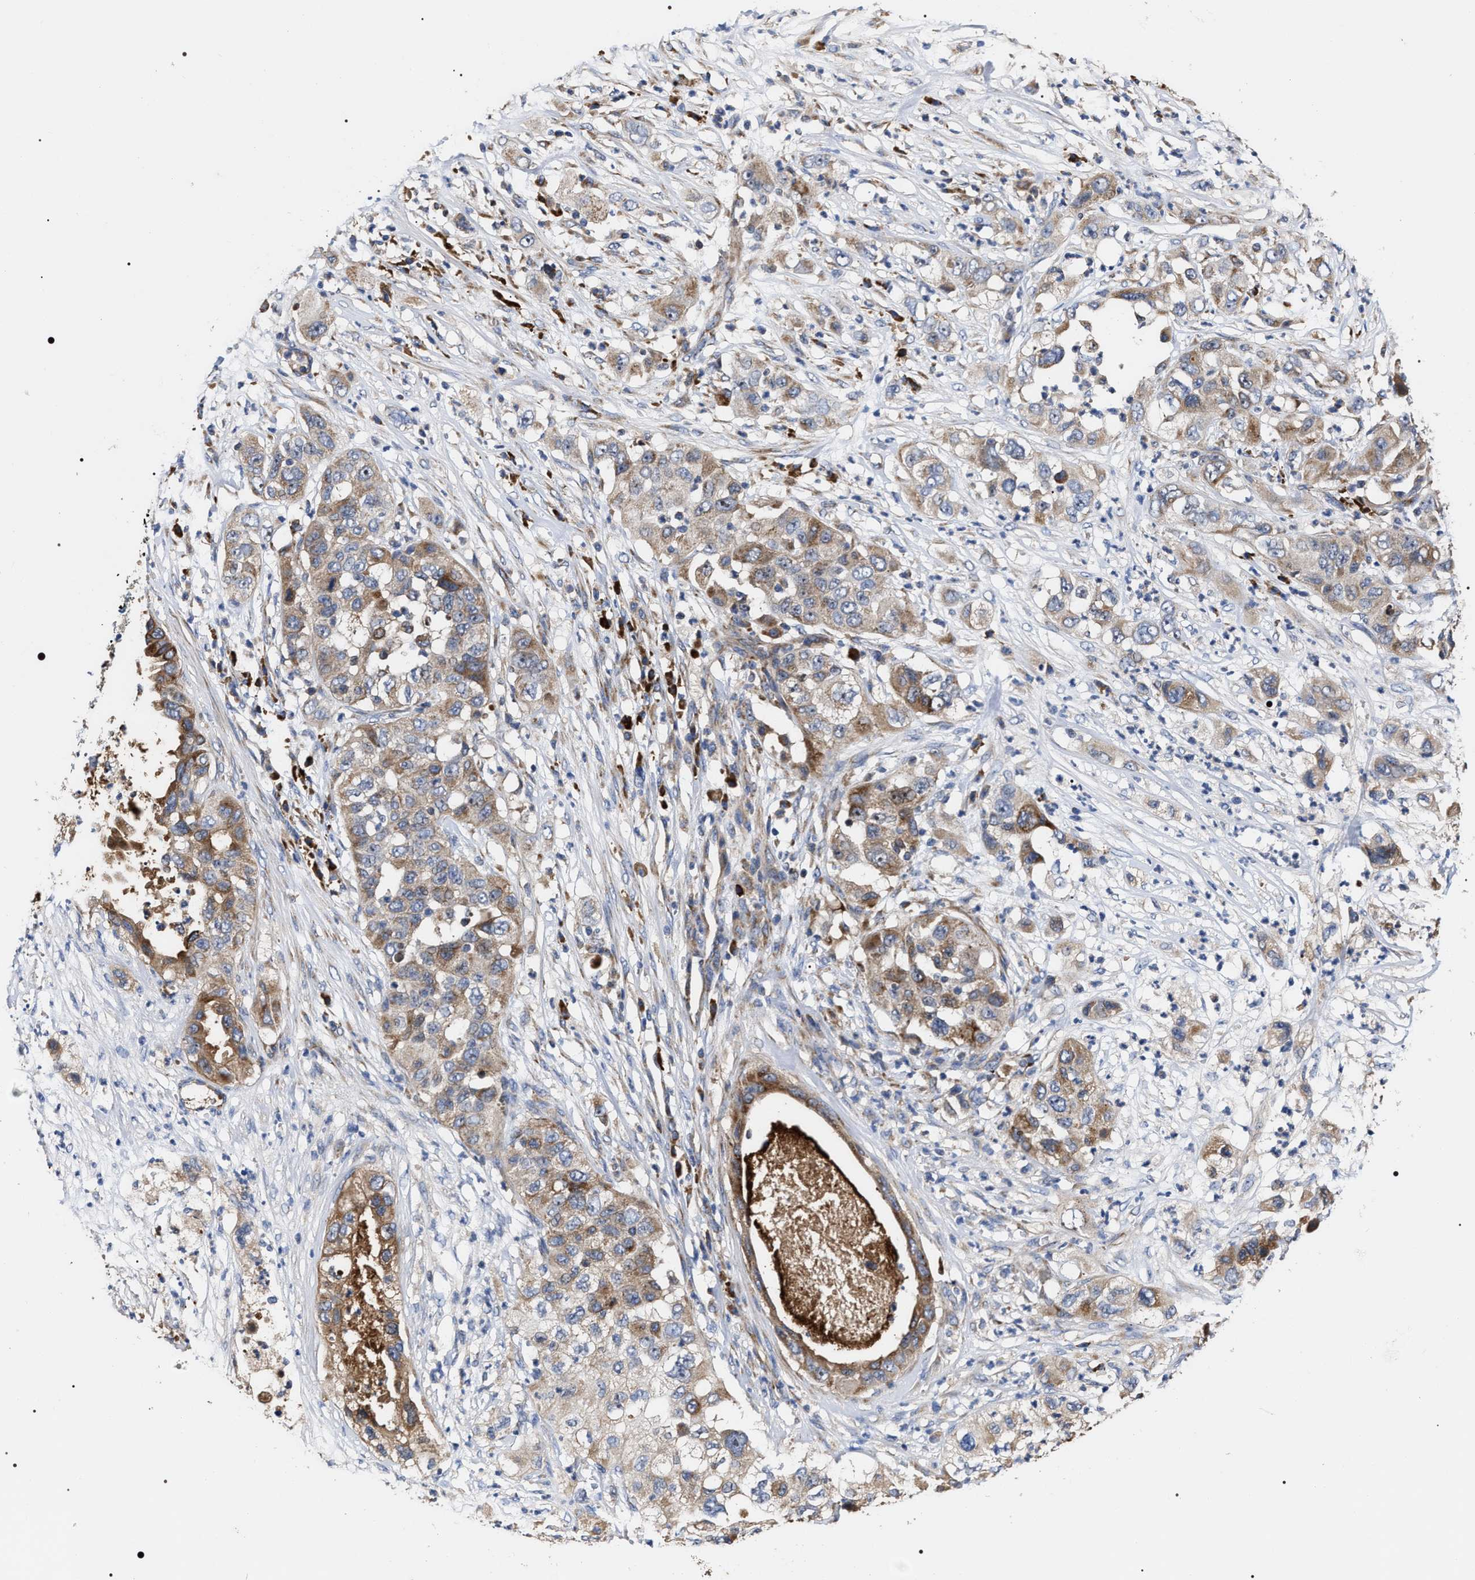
{"staining": {"intensity": "moderate", "quantity": ">75%", "location": "cytoplasmic/membranous"}, "tissue": "pancreatic cancer", "cell_type": "Tumor cells", "image_type": "cancer", "snomed": [{"axis": "morphology", "description": "Adenocarcinoma, NOS"}, {"axis": "topography", "description": "Pancreas"}], "caption": "A medium amount of moderate cytoplasmic/membranous positivity is appreciated in approximately >75% of tumor cells in pancreatic cancer (adenocarcinoma) tissue.", "gene": "MACC1", "patient": {"sex": "female", "age": 78}}